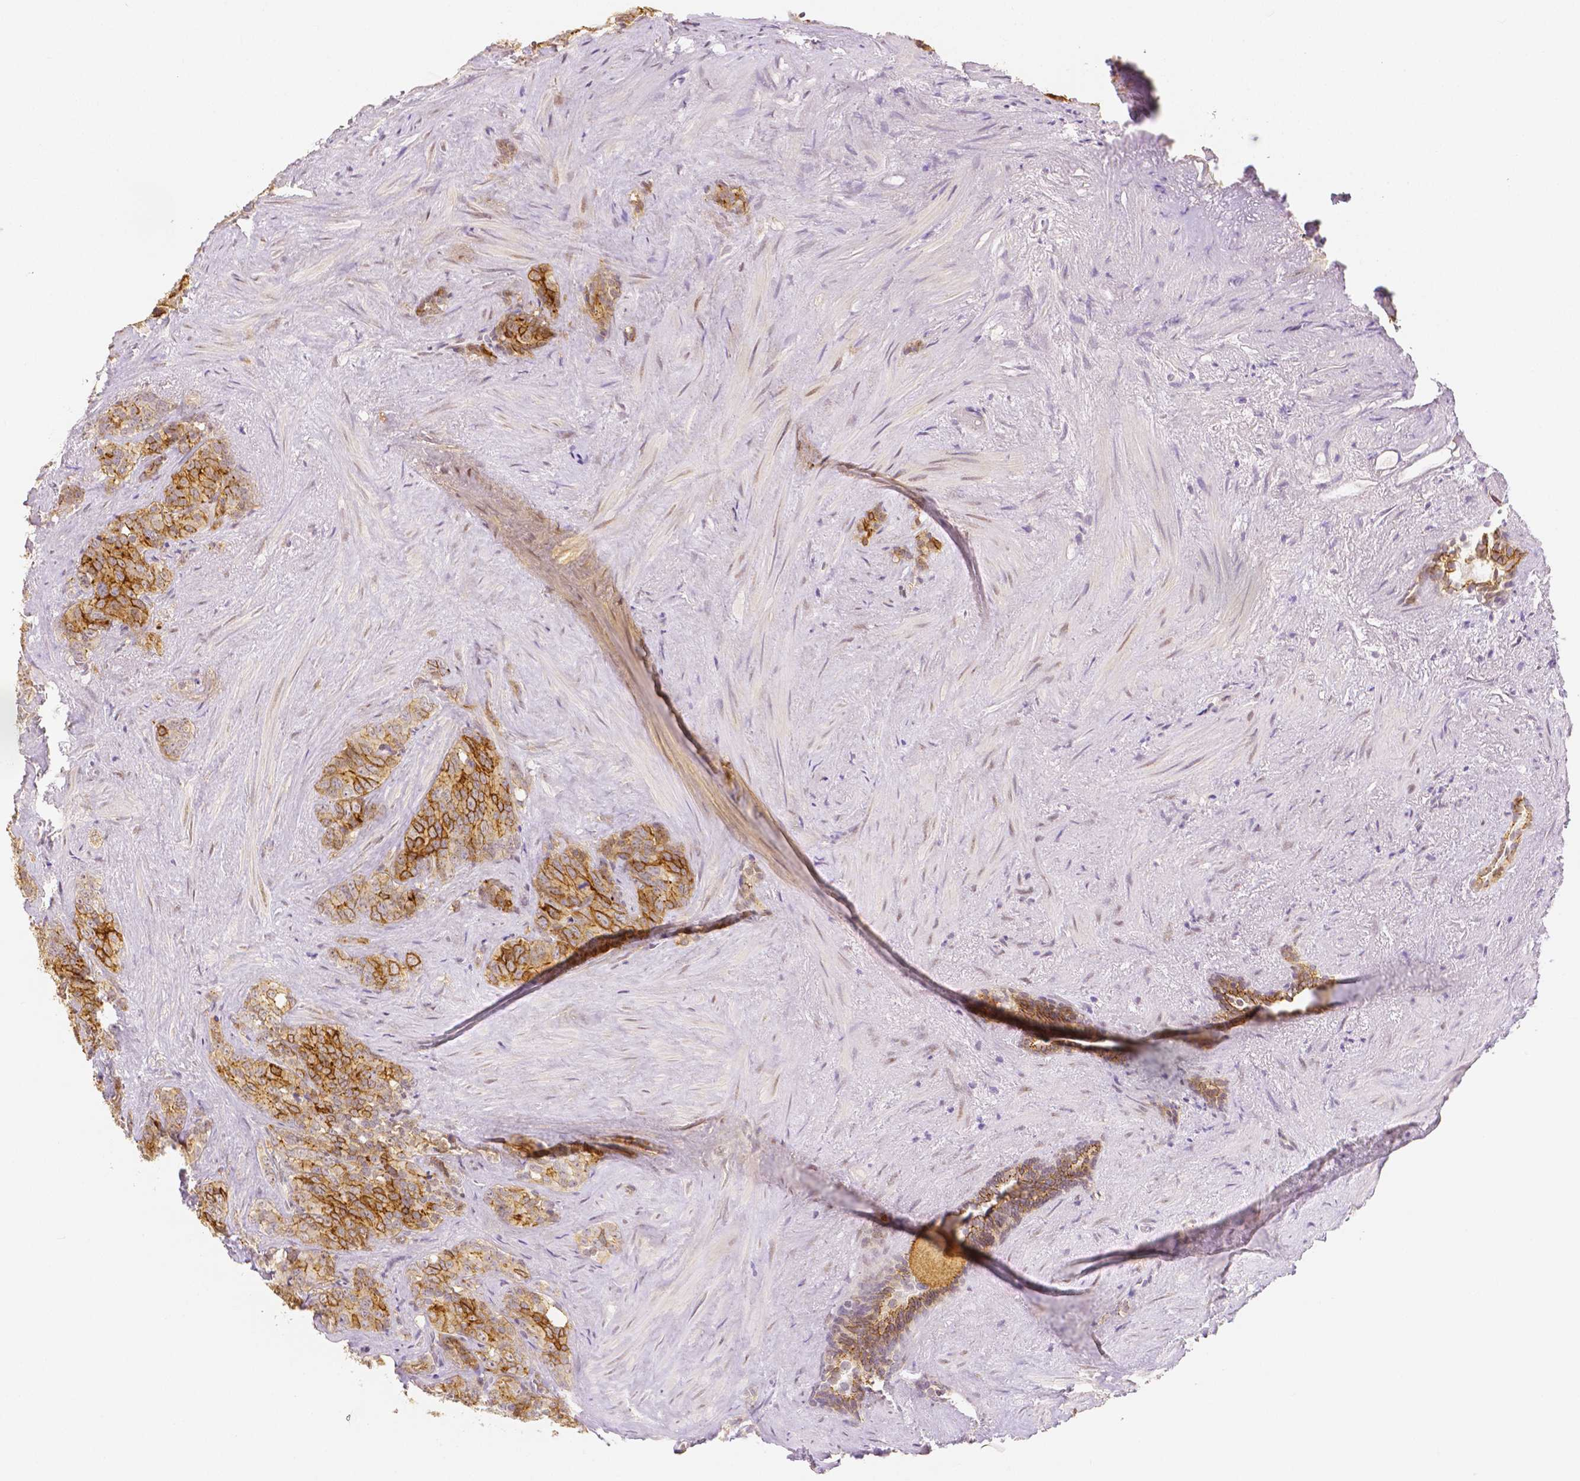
{"staining": {"intensity": "moderate", "quantity": ">75%", "location": "cytoplasmic/membranous"}, "tissue": "prostate cancer", "cell_type": "Tumor cells", "image_type": "cancer", "snomed": [{"axis": "morphology", "description": "Adenocarcinoma, High grade"}, {"axis": "topography", "description": "Prostate"}], "caption": "Human prostate adenocarcinoma (high-grade) stained with a protein marker demonstrates moderate staining in tumor cells.", "gene": "OCLN", "patient": {"sex": "male", "age": 84}}